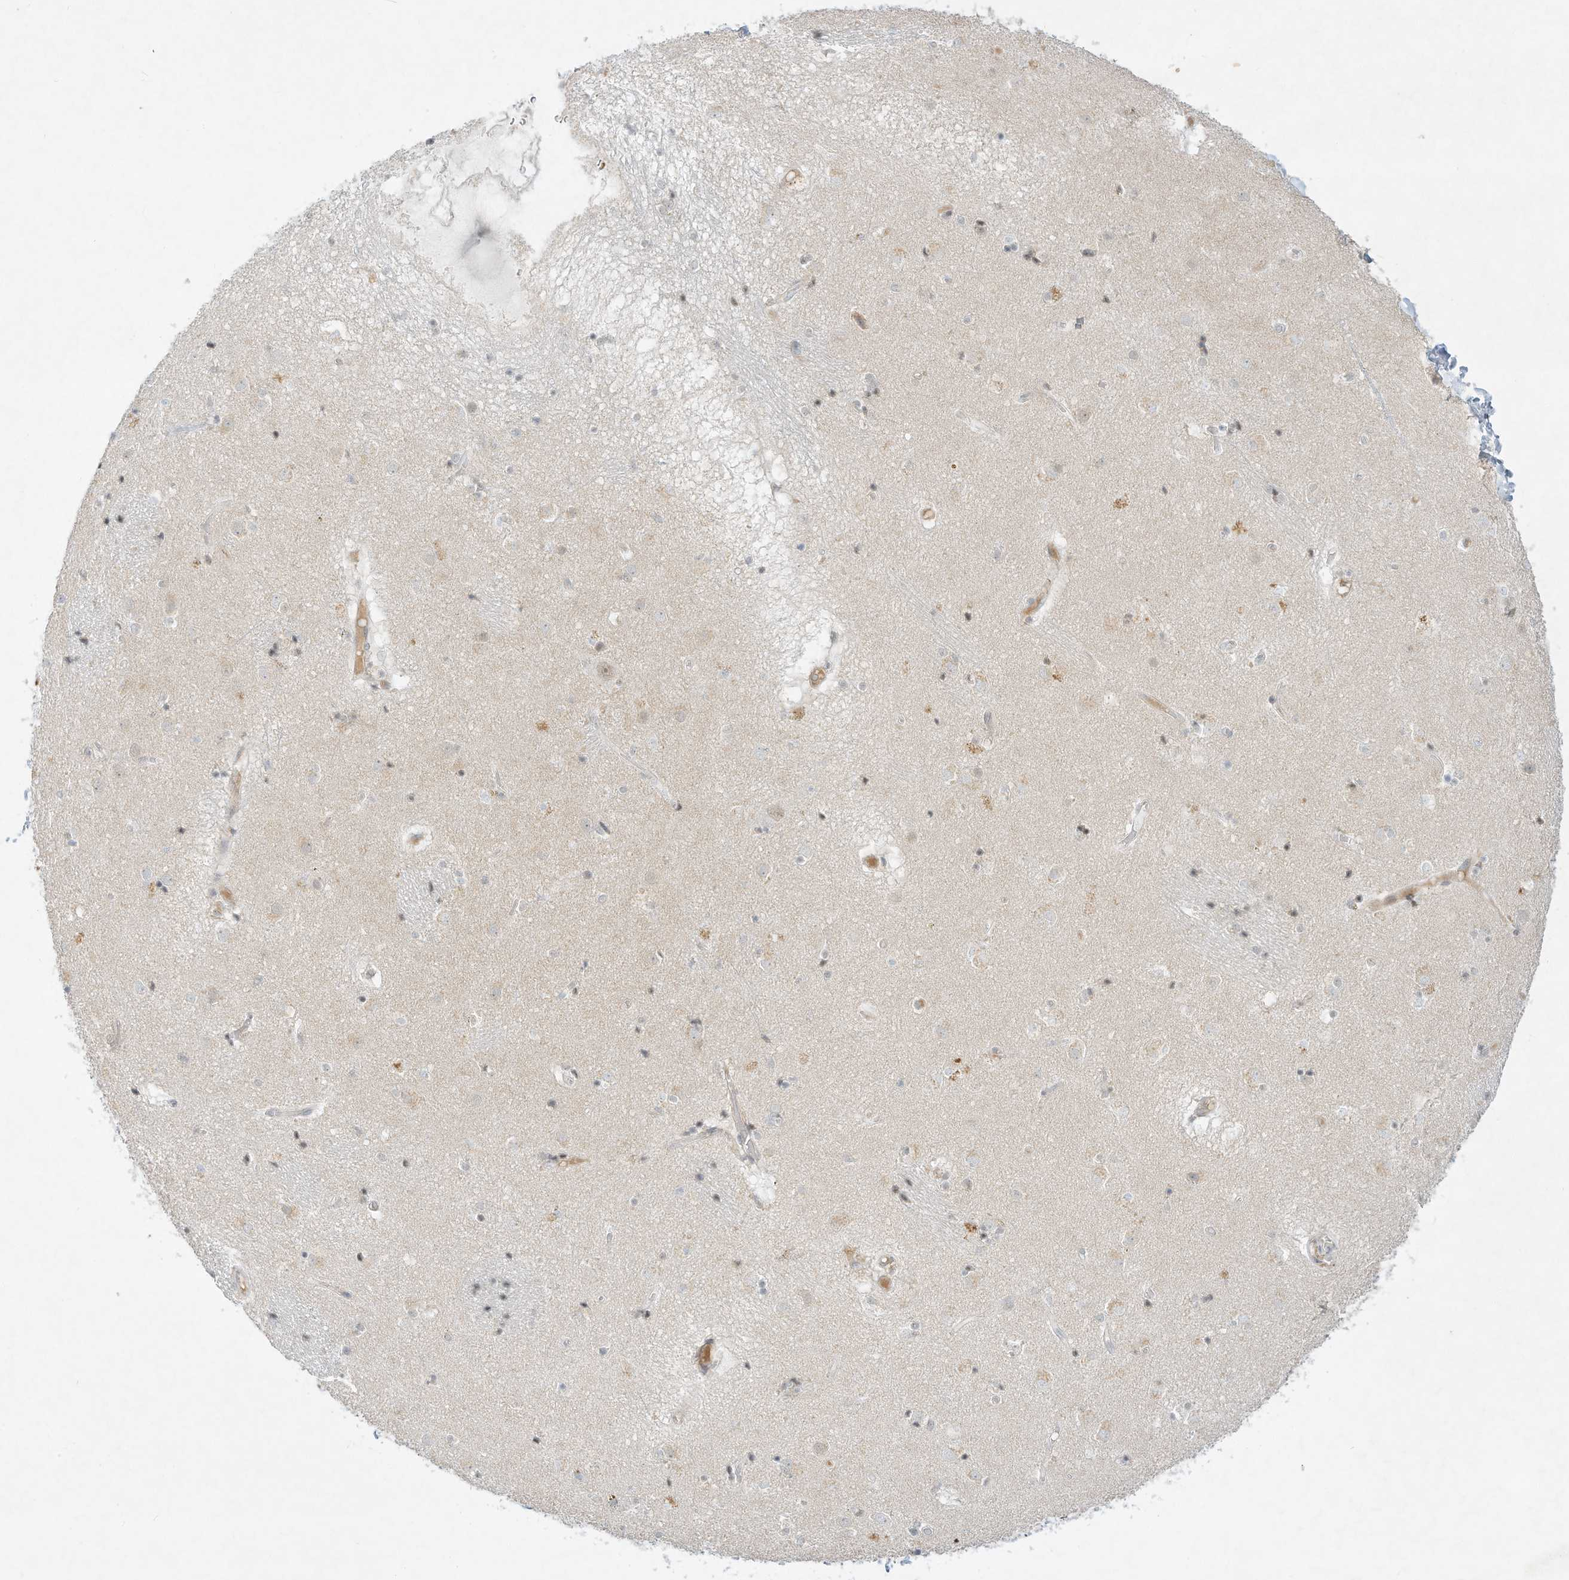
{"staining": {"intensity": "weak", "quantity": "<25%", "location": "cytoplasmic/membranous,nuclear"}, "tissue": "caudate", "cell_type": "Glial cells", "image_type": "normal", "snomed": [{"axis": "morphology", "description": "Normal tissue, NOS"}, {"axis": "topography", "description": "Lateral ventricle wall"}], "caption": "DAB immunohistochemical staining of unremarkable human caudate exhibits no significant staining in glial cells. Brightfield microscopy of IHC stained with DAB (brown) and hematoxylin (blue), captured at high magnification.", "gene": "PAK6", "patient": {"sex": "male", "age": 70}}